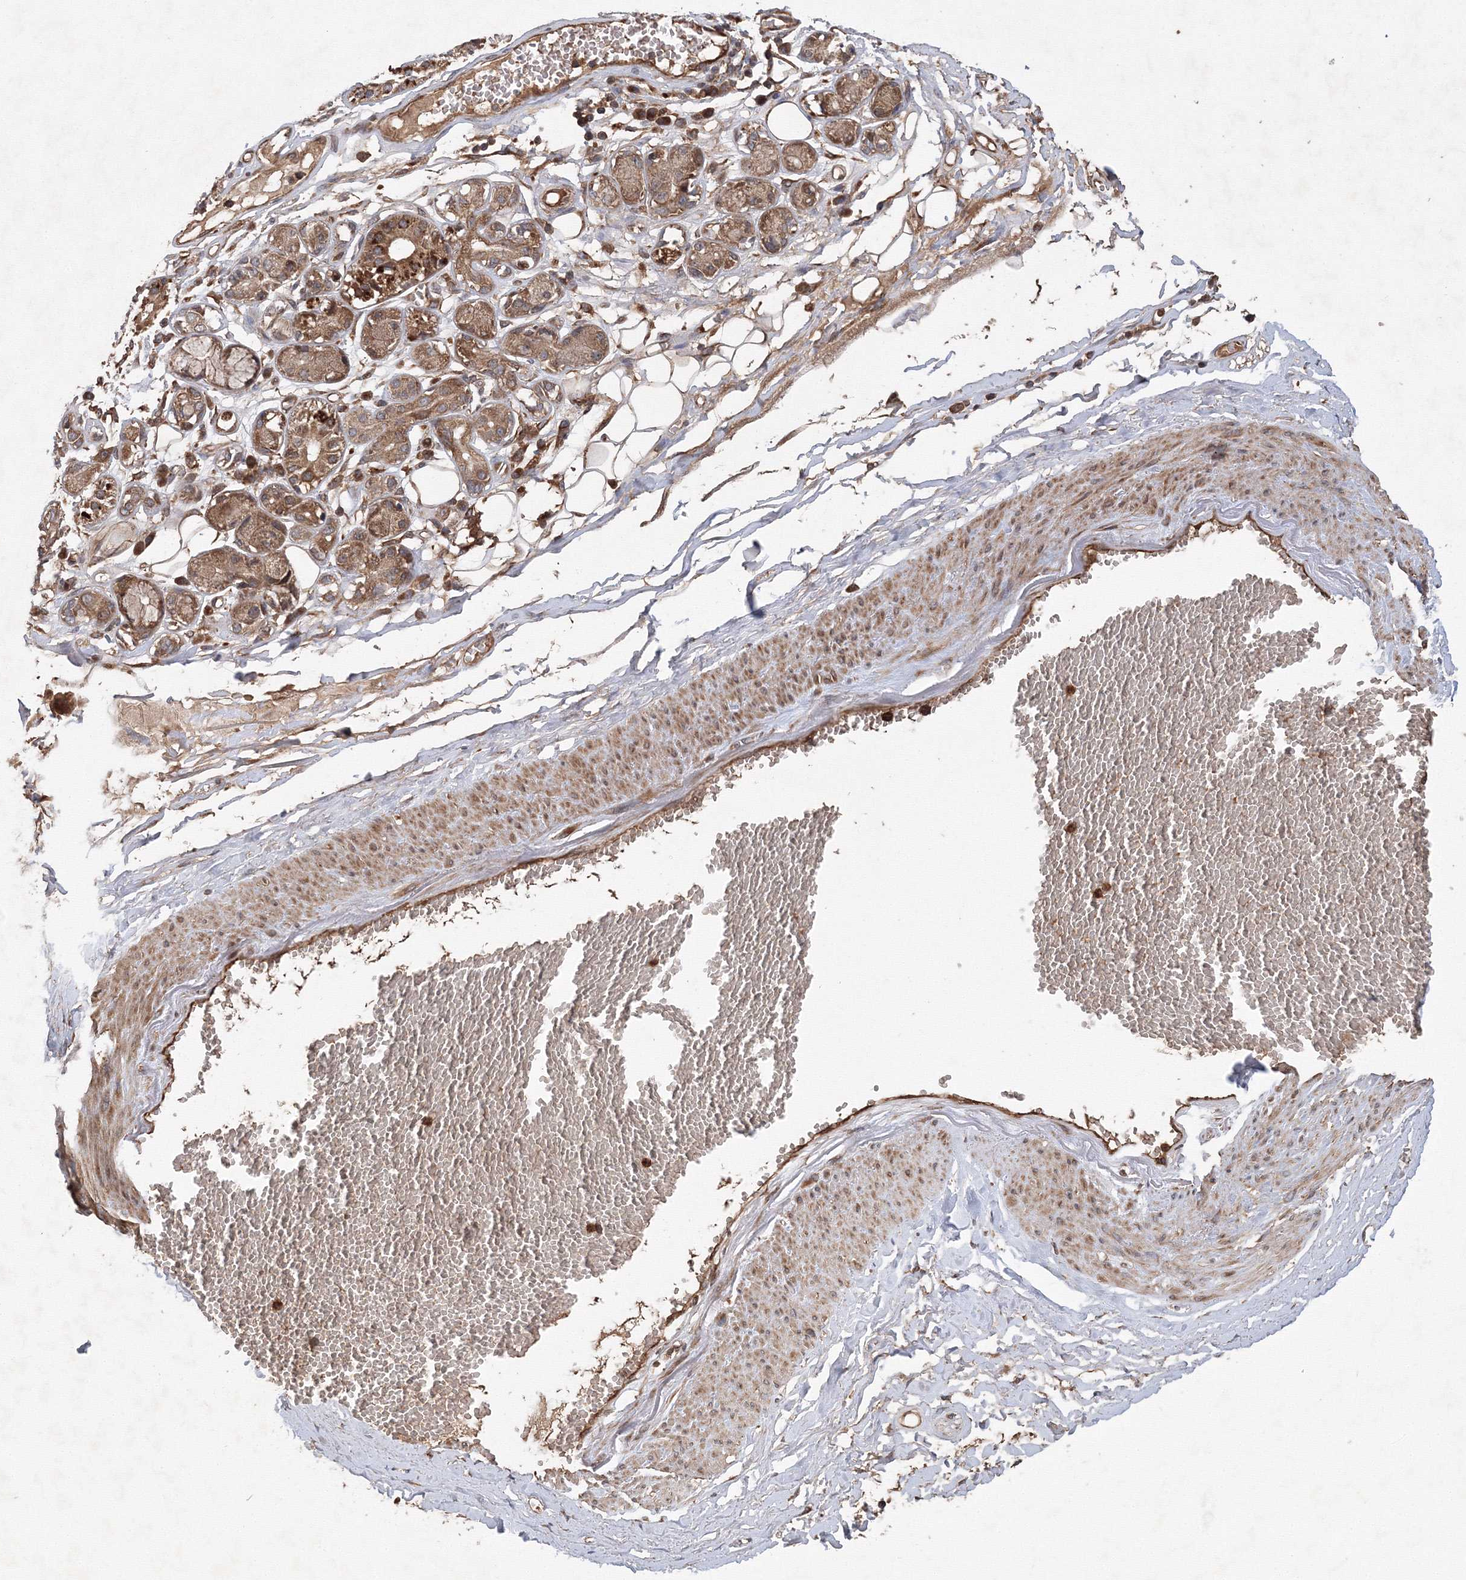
{"staining": {"intensity": "weak", "quantity": ">75%", "location": "cytoplasmic/membranous"}, "tissue": "adipose tissue", "cell_type": "Adipocytes", "image_type": "normal", "snomed": [{"axis": "morphology", "description": "Normal tissue, NOS"}, {"axis": "morphology", "description": "Inflammation, NOS"}, {"axis": "topography", "description": "Salivary gland"}, {"axis": "topography", "description": "Peripheral nerve tissue"}], "caption": "Adipose tissue stained with a brown dye demonstrates weak cytoplasmic/membranous positive expression in approximately >75% of adipocytes.", "gene": "ATG3", "patient": {"sex": "female", "age": 75}}